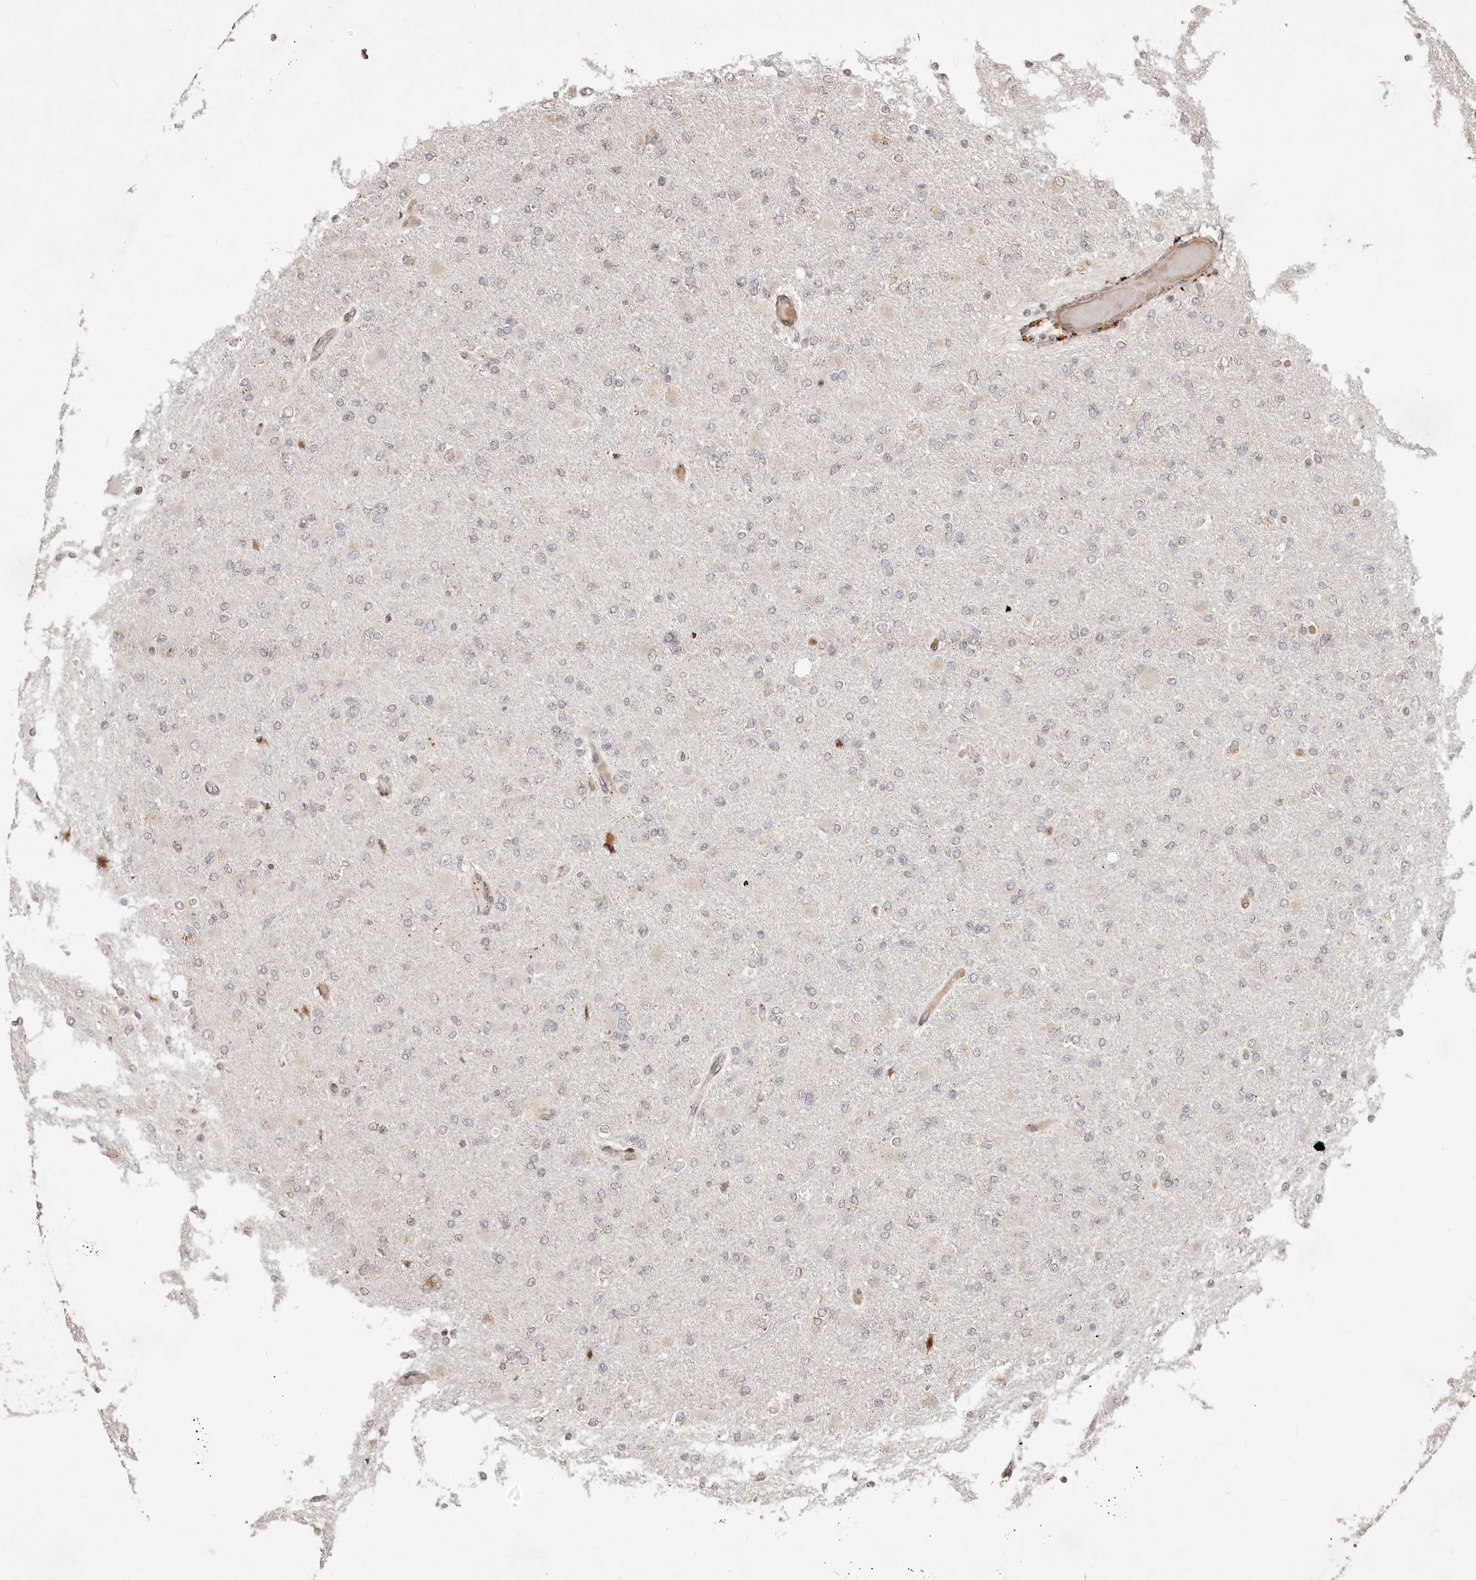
{"staining": {"intensity": "negative", "quantity": "none", "location": "none"}, "tissue": "glioma", "cell_type": "Tumor cells", "image_type": "cancer", "snomed": [{"axis": "morphology", "description": "Glioma, malignant, High grade"}, {"axis": "topography", "description": "Cerebral cortex"}], "caption": "This is an immunohistochemistry (IHC) histopathology image of malignant glioma (high-grade). There is no positivity in tumor cells.", "gene": "TRIM4", "patient": {"sex": "female", "age": 36}}